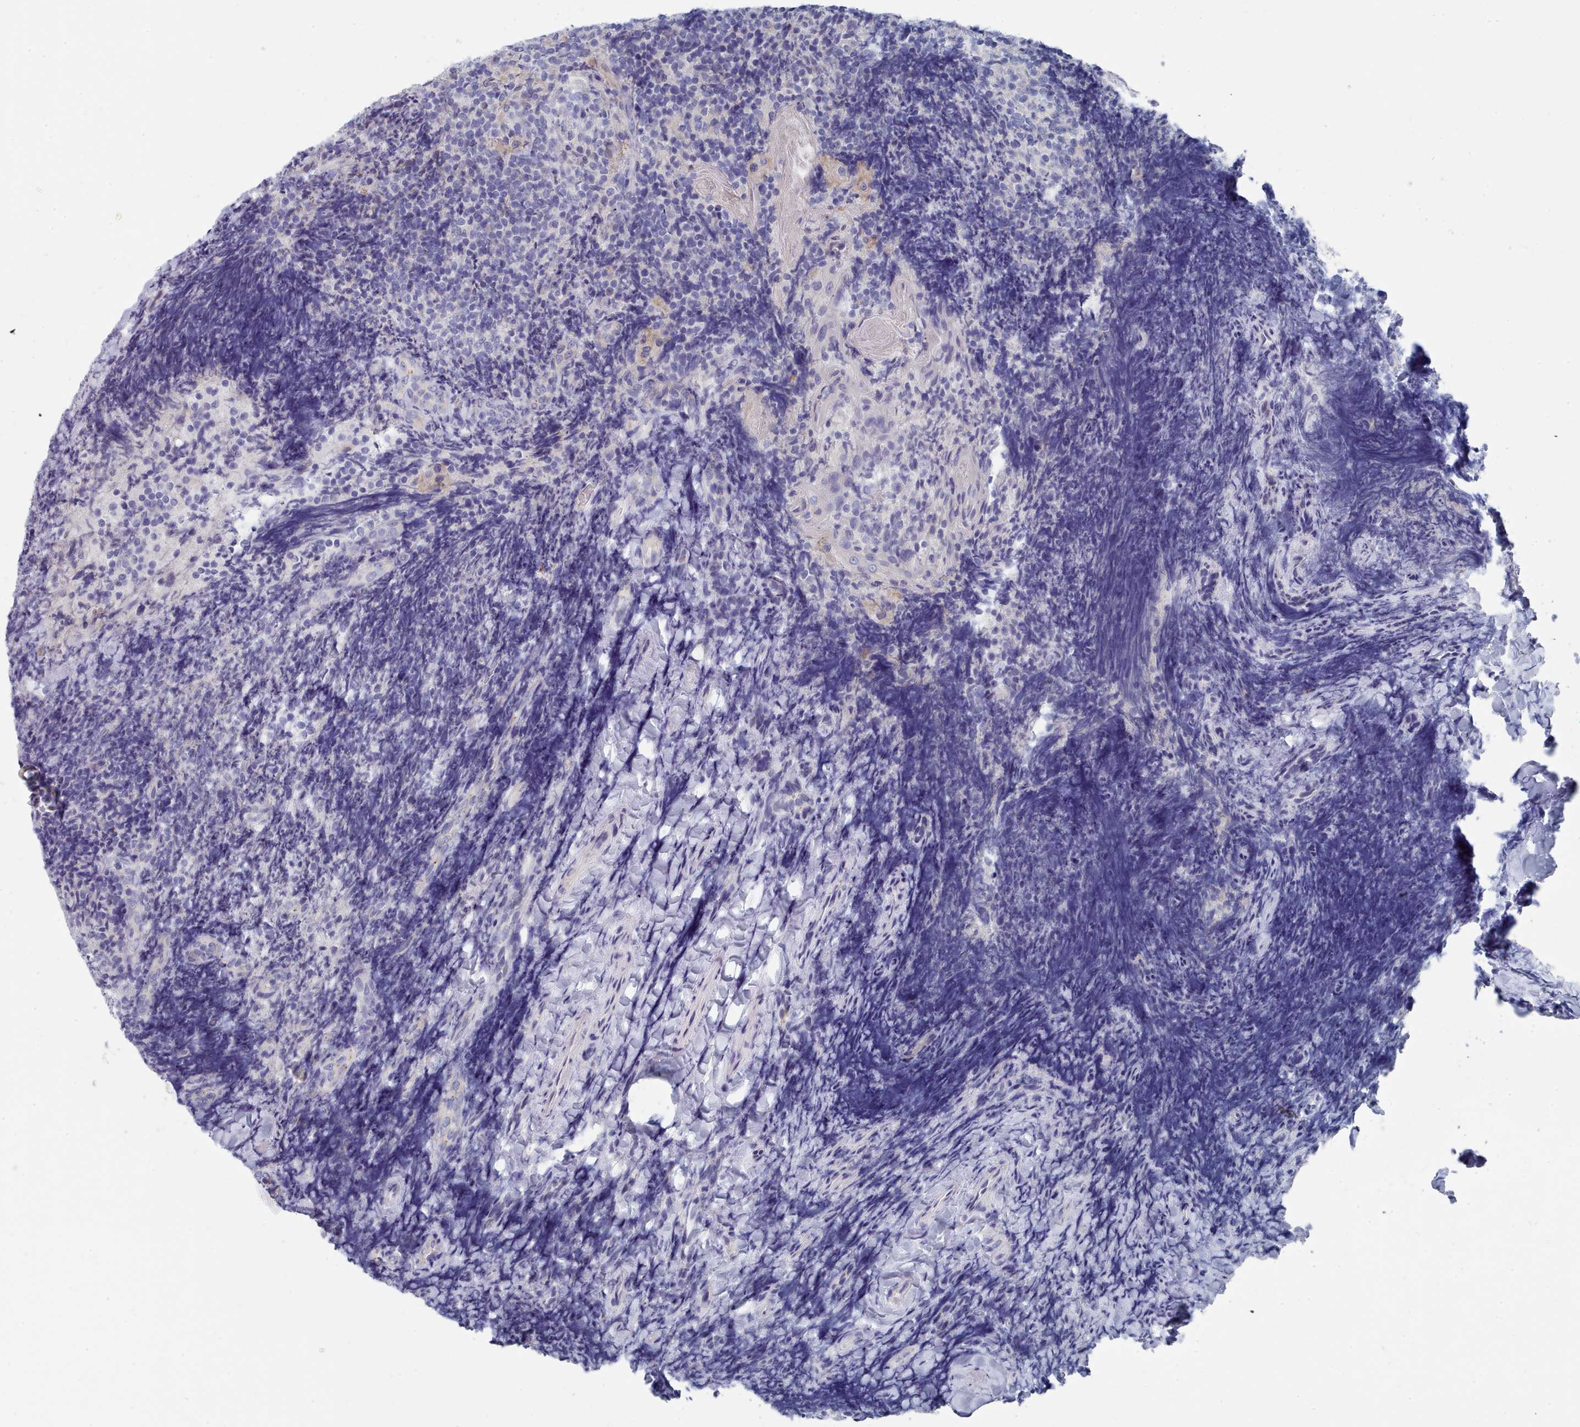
{"staining": {"intensity": "negative", "quantity": "none", "location": "none"}, "tissue": "tonsil", "cell_type": "Germinal center cells", "image_type": "normal", "snomed": [{"axis": "morphology", "description": "Normal tissue, NOS"}, {"axis": "topography", "description": "Tonsil"}], "caption": "High magnification brightfield microscopy of benign tonsil stained with DAB (3,3'-diaminobenzidine) (brown) and counterstained with hematoxylin (blue): germinal center cells show no significant expression. Brightfield microscopy of immunohistochemistry stained with DAB (3,3'-diaminobenzidine) (brown) and hematoxylin (blue), captured at high magnification.", "gene": "ENSG00000285188", "patient": {"sex": "female", "age": 10}}